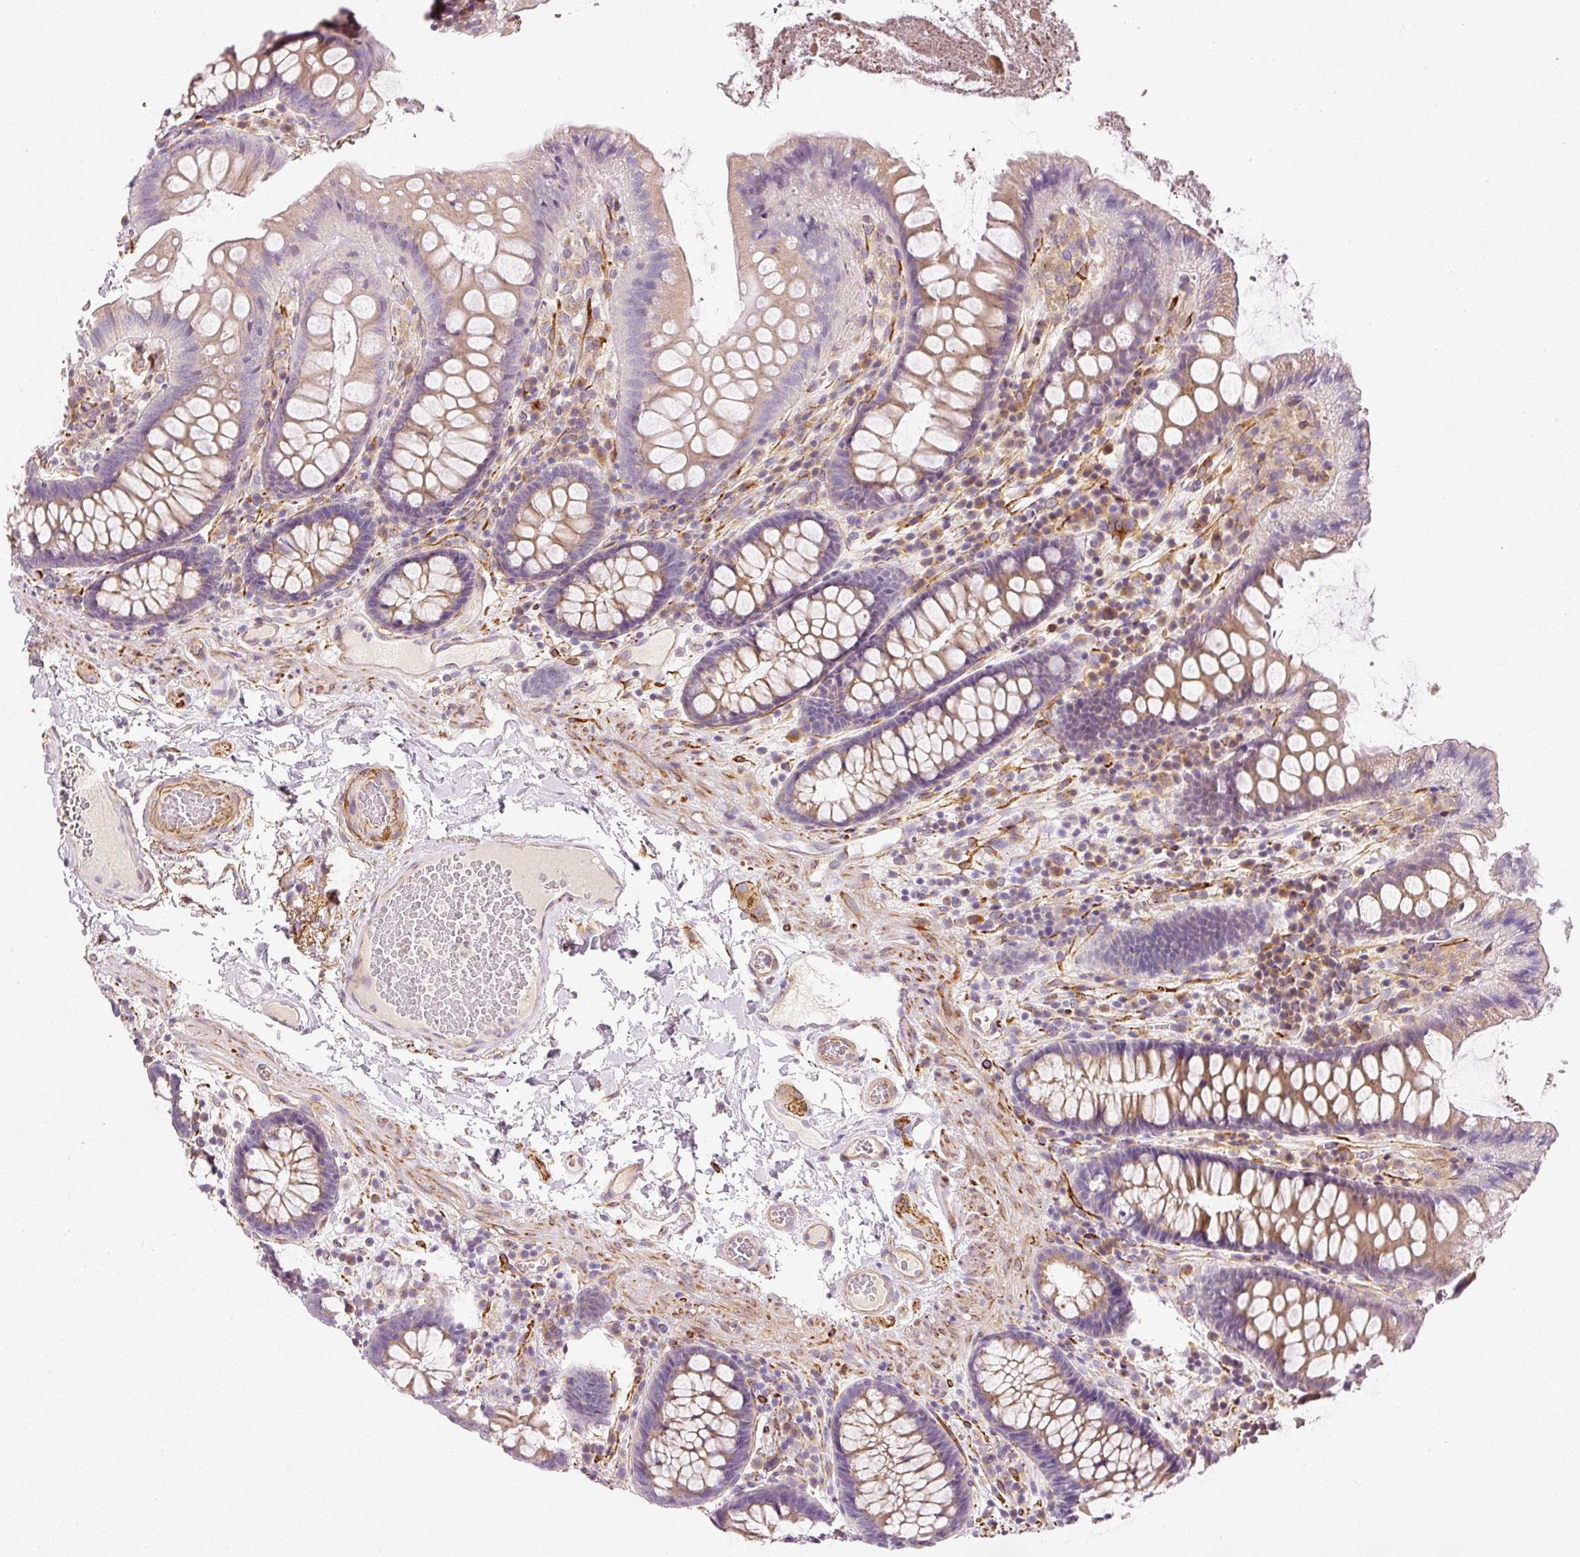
{"staining": {"intensity": "weak", "quantity": ">75%", "location": "cytoplasmic/membranous"}, "tissue": "colon", "cell_type": "Endothelial cells", "image_type": "normal", "snomed": [{"axis": "morphology", "description": "Normal tissue, NOS"}, {"axis": "topography", "description": "Colon"}], "caption": "Immunohistochemical staining of normal human colon displays weak cytoplasmic/membranous protein positivity in about >75% of endothelial cells. (DAB (3,3'-diaminobenzidine) = brown stain, brightfield microscopy at high magnification).", "gene": "RNF167", "patient": {"sex": "male", "age": 84}}